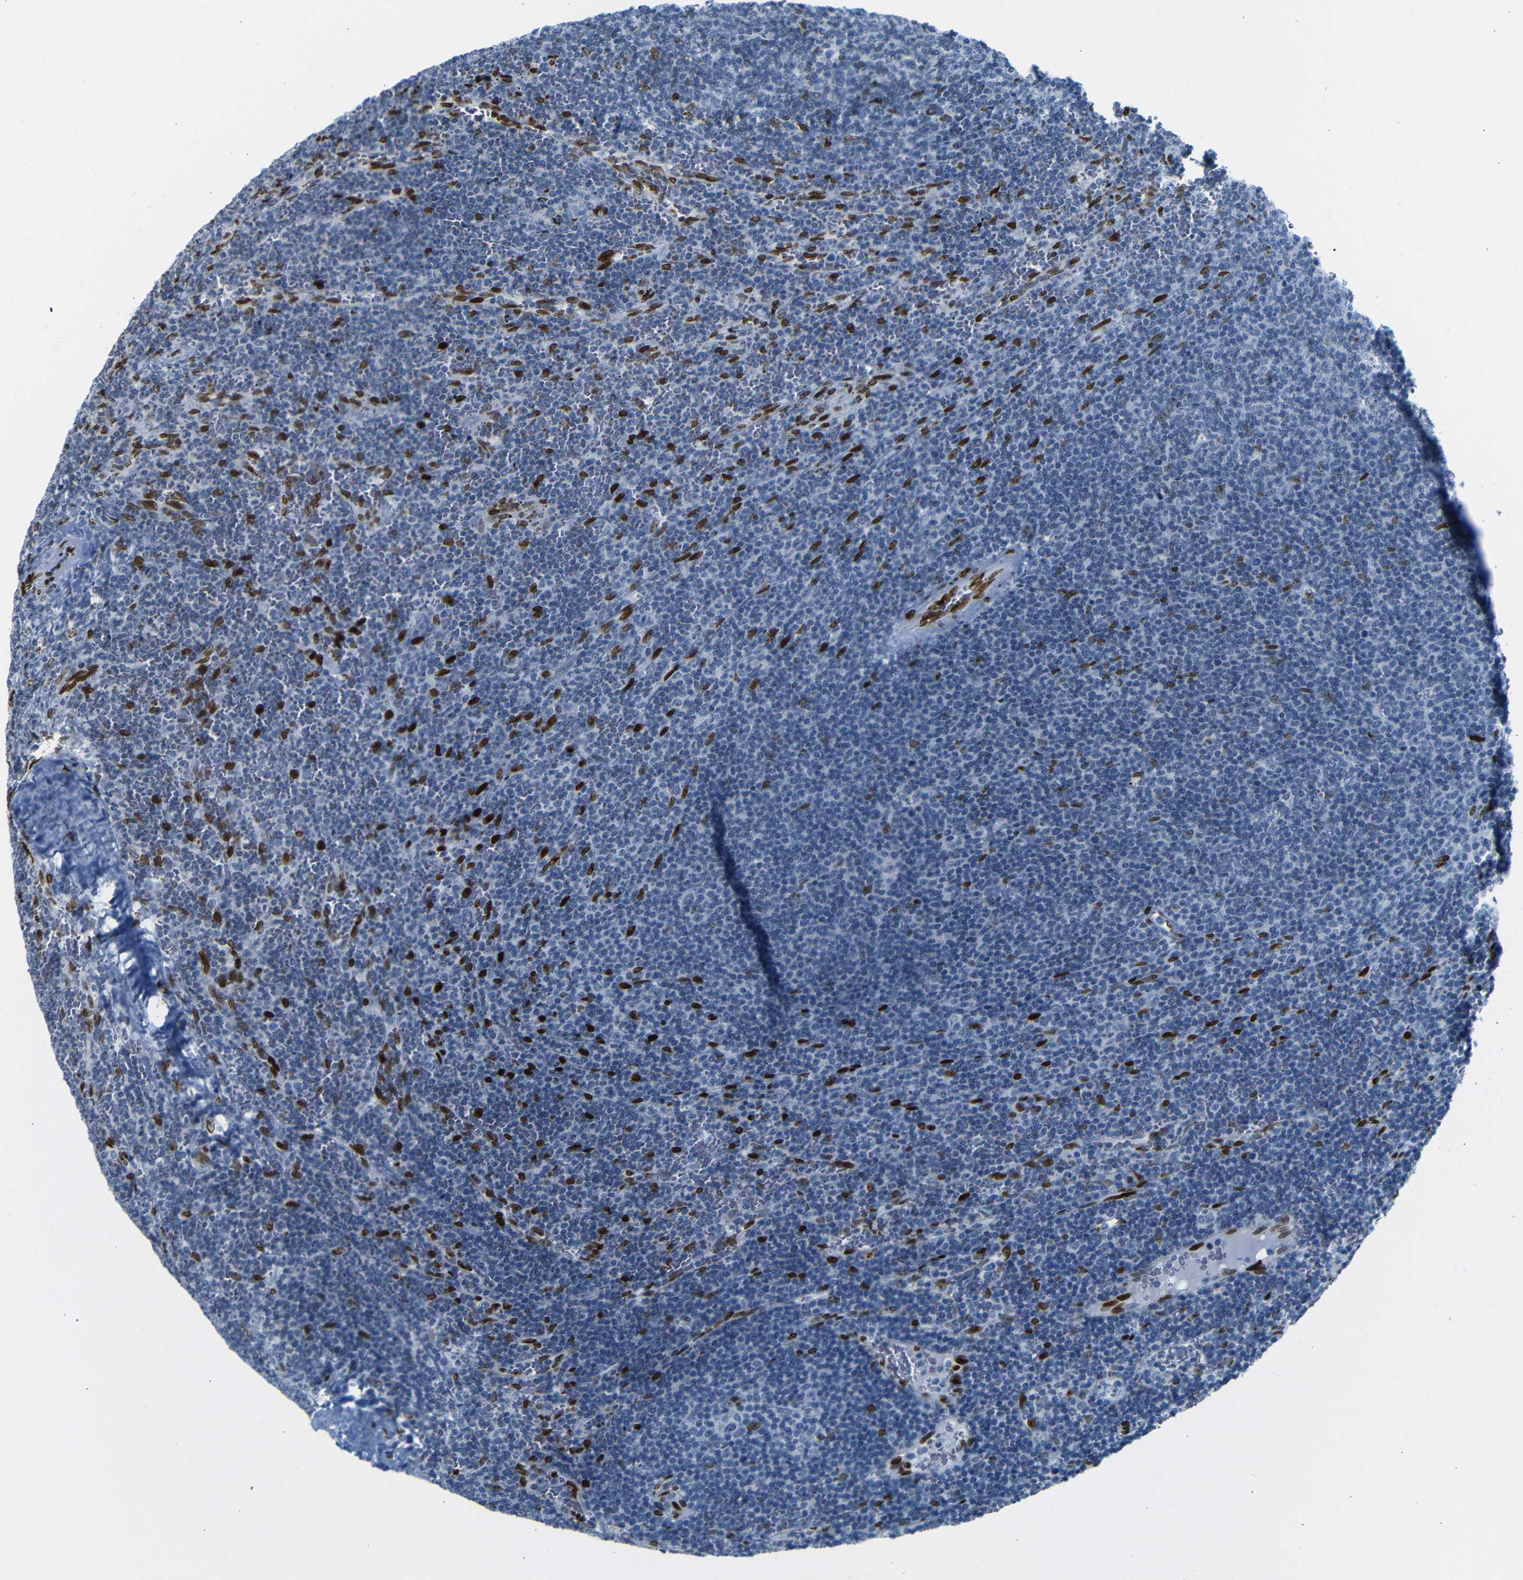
{"staining": {"intensity": "negative", "quantity": "none", "location": "none"}, "tissue": "lymphoma", "cell_type": "Tumor cells", "image_type": "cancer", "snomed": [{"axis": "morphology", "description": "Malignant lymphoma, non-Hodgkin's type, Low grade"}, {"axis": "topography", "description": "Spleen"}], "caption": "This is a micrograph of immunohistochemistry staining of malignant lymphoma, non-Hodgkin's type (low-grade), which shows no expression in tumor cells.", "gene": "NPIPB15", "patient": {"sex": "female", "age": 50}}